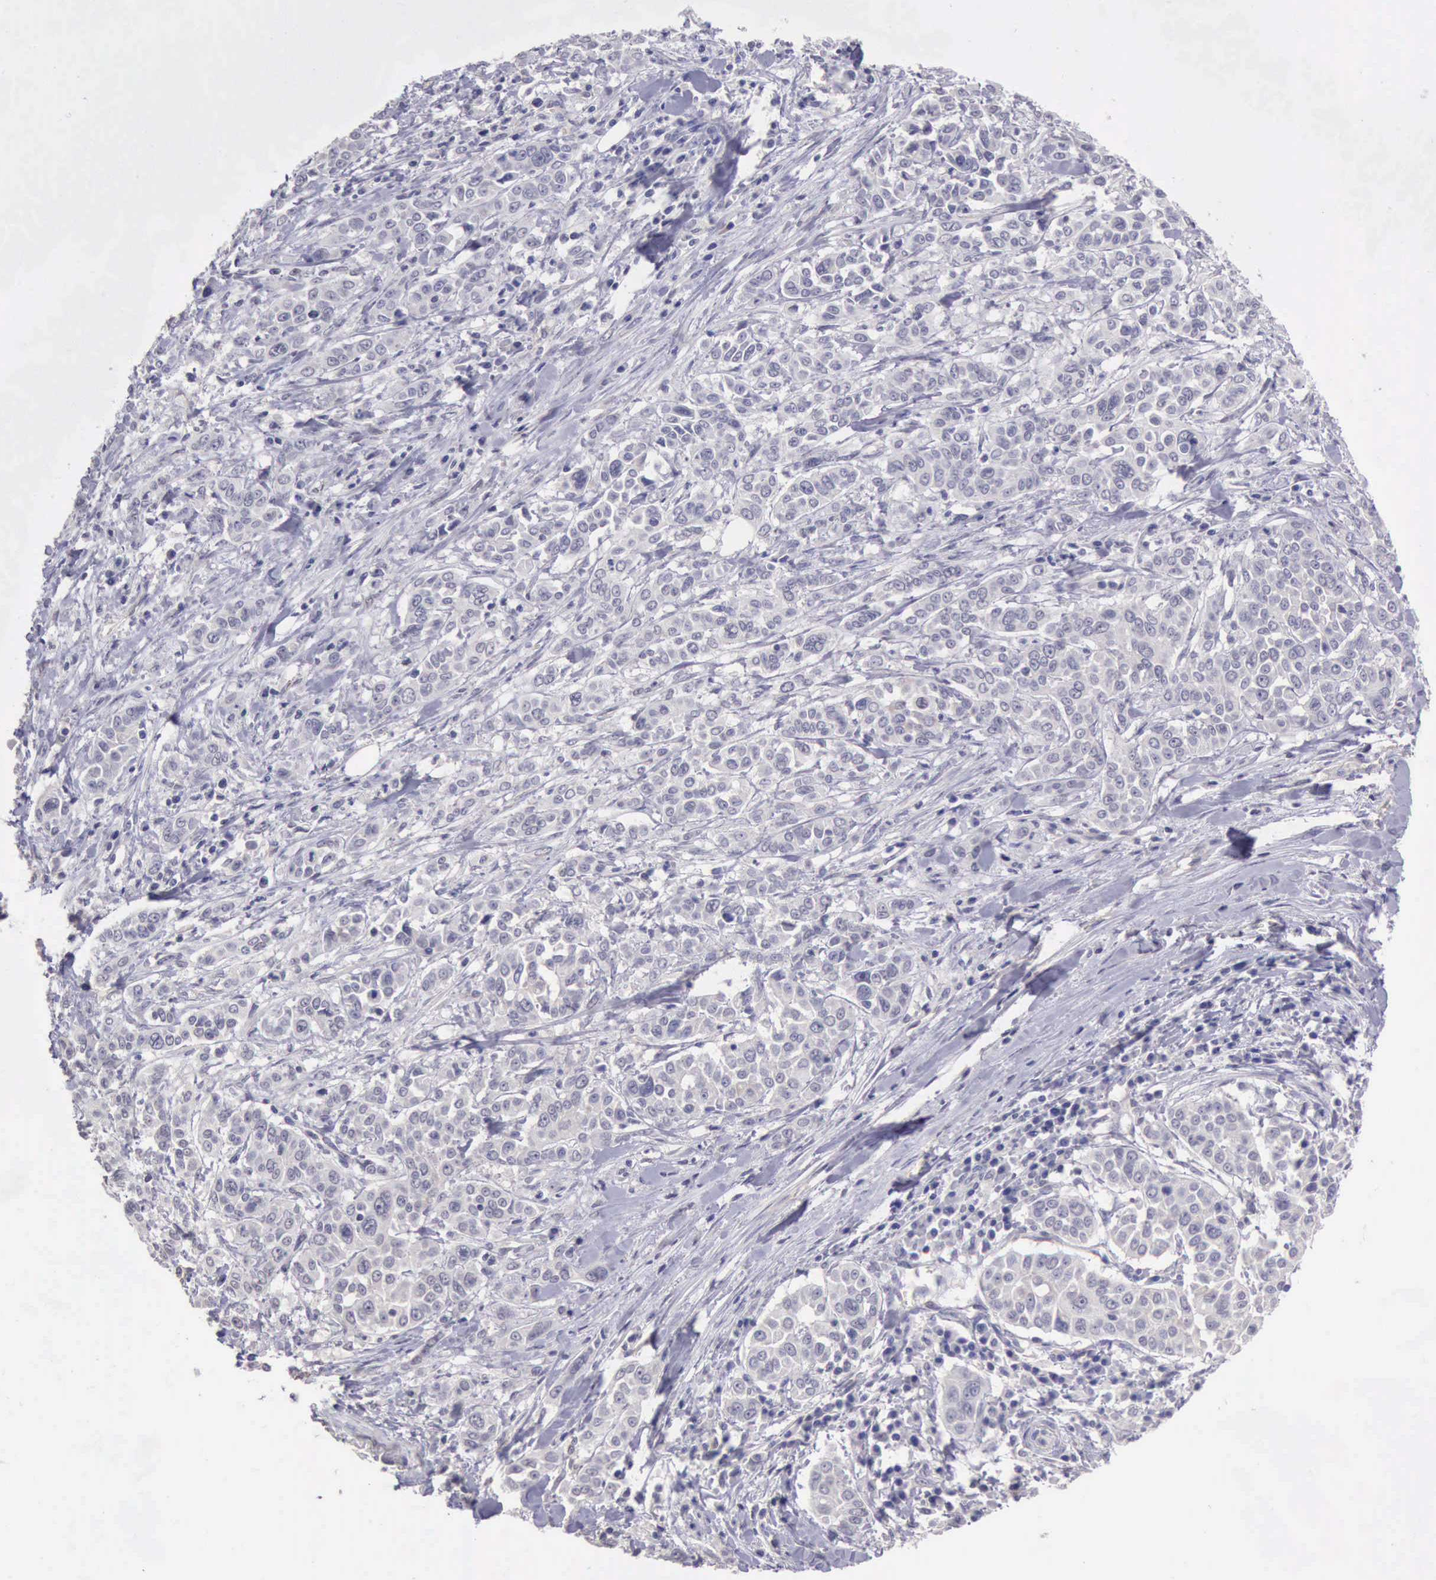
{"staining": {"intensity": "negative", "quantity": "none", "location": "none"}, "tissue": "pancreatic cancer", "cell_type": "Tumor cells", "image_type": "cancer", "snomed": [{"axis": "morphology", "description": "Adenocarcinoma, NOS"}, {"axis": "topography", "description": "Pancreas"}], "caption": "Histopathology image shows no protein expression in tumor cells of pancreatic adenocarcinoma tissue.", "gene": "KCND1", "patient": {"sex": "female", "age": 52}}